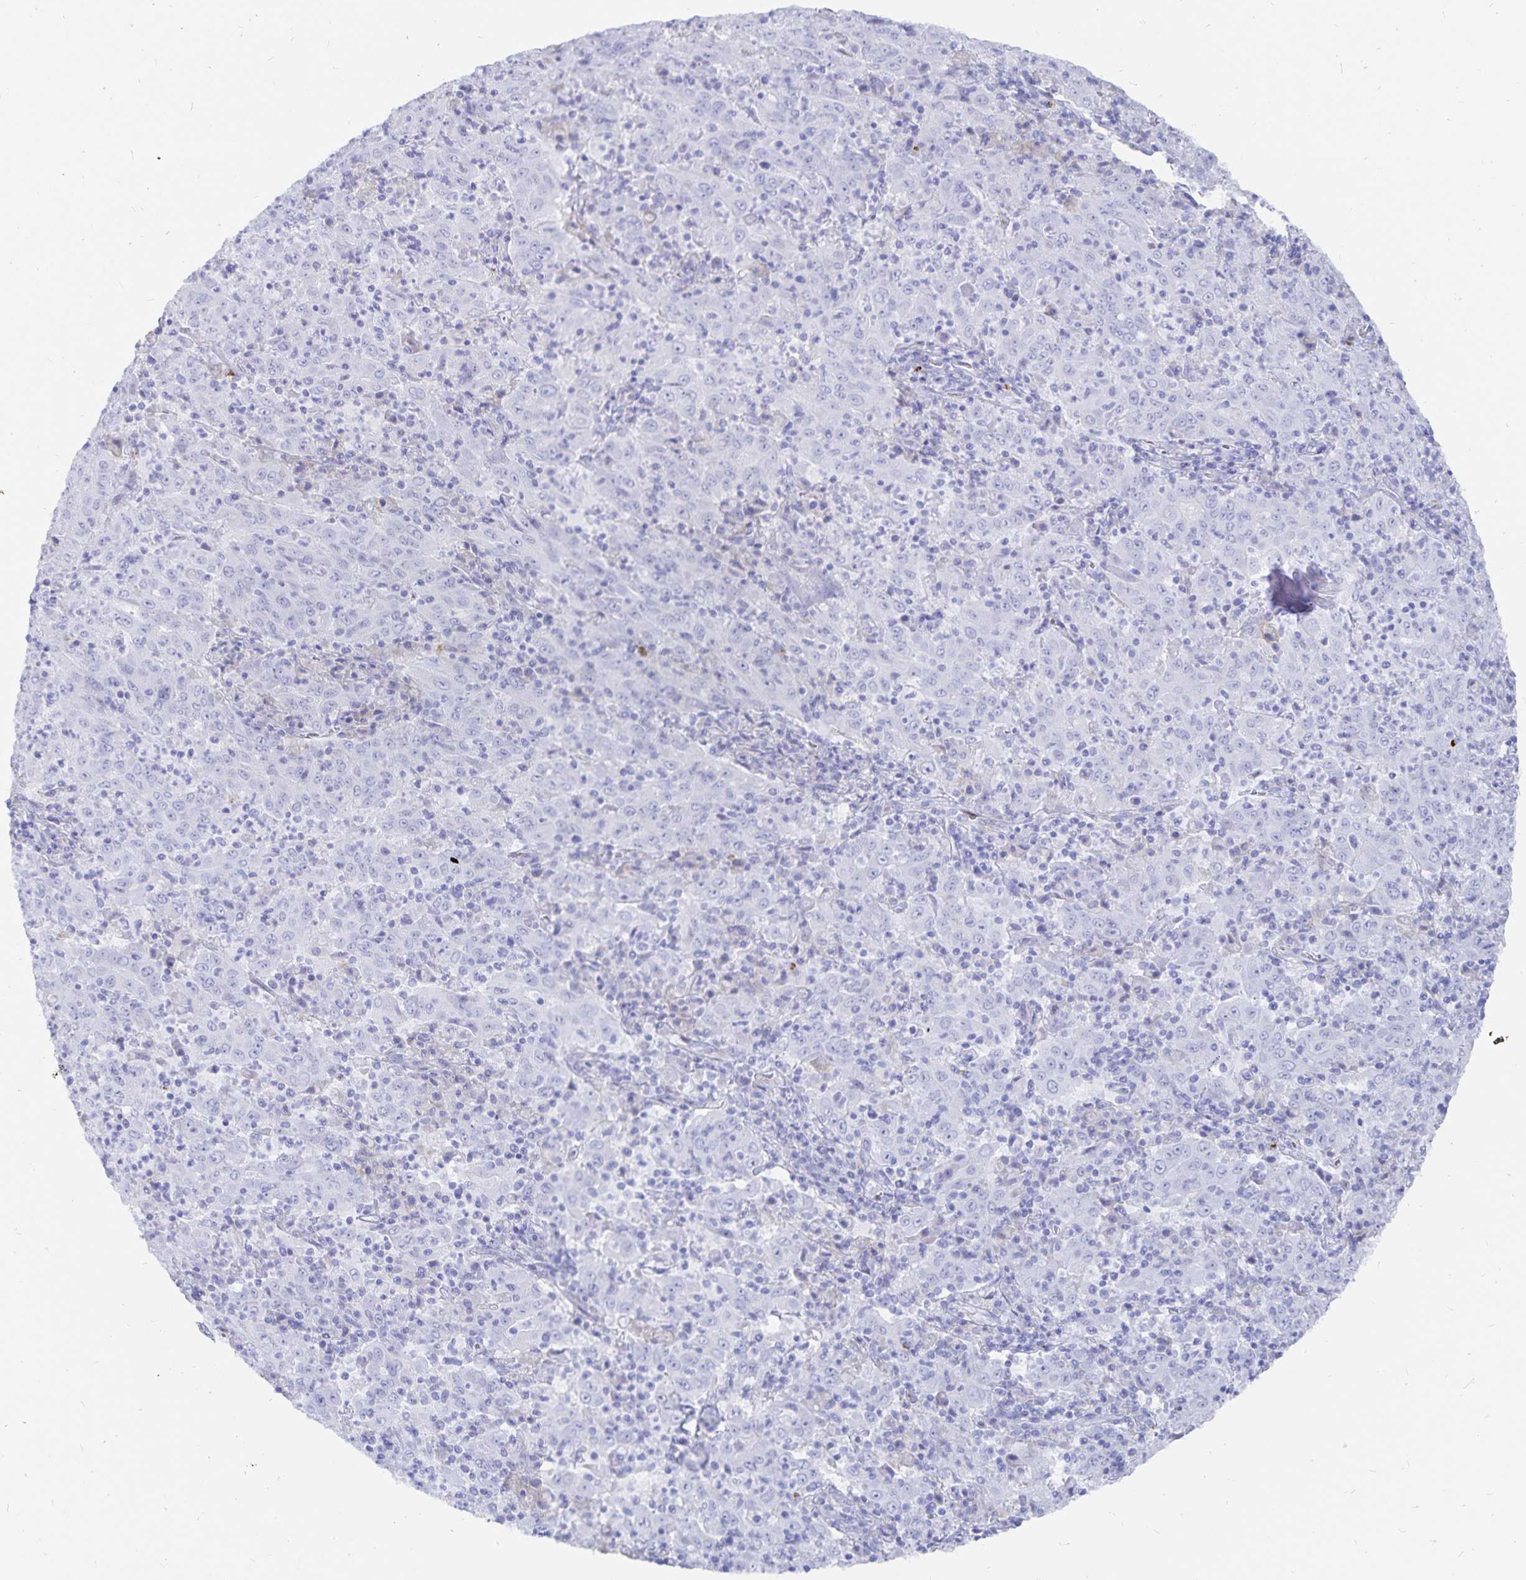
{"staining": {"intensity": "negative", "quantity": "none", "location": "none"}, "tissue": "pancreatic cancer", "cell_type": "Tumor cells", "image_type": "cancer", "snomed": [{"axis": "morphology", "description": "Adenocarcinoma, NOS"}, {"axis": "topography", "description": "Pancreas"}], "caption": "Human pancreatic cancer stained for a protein using IHC demonstrates no positivity in tumor cells.", "gene": "INSL5", "patient": {"sex": "male", "age": 63}}